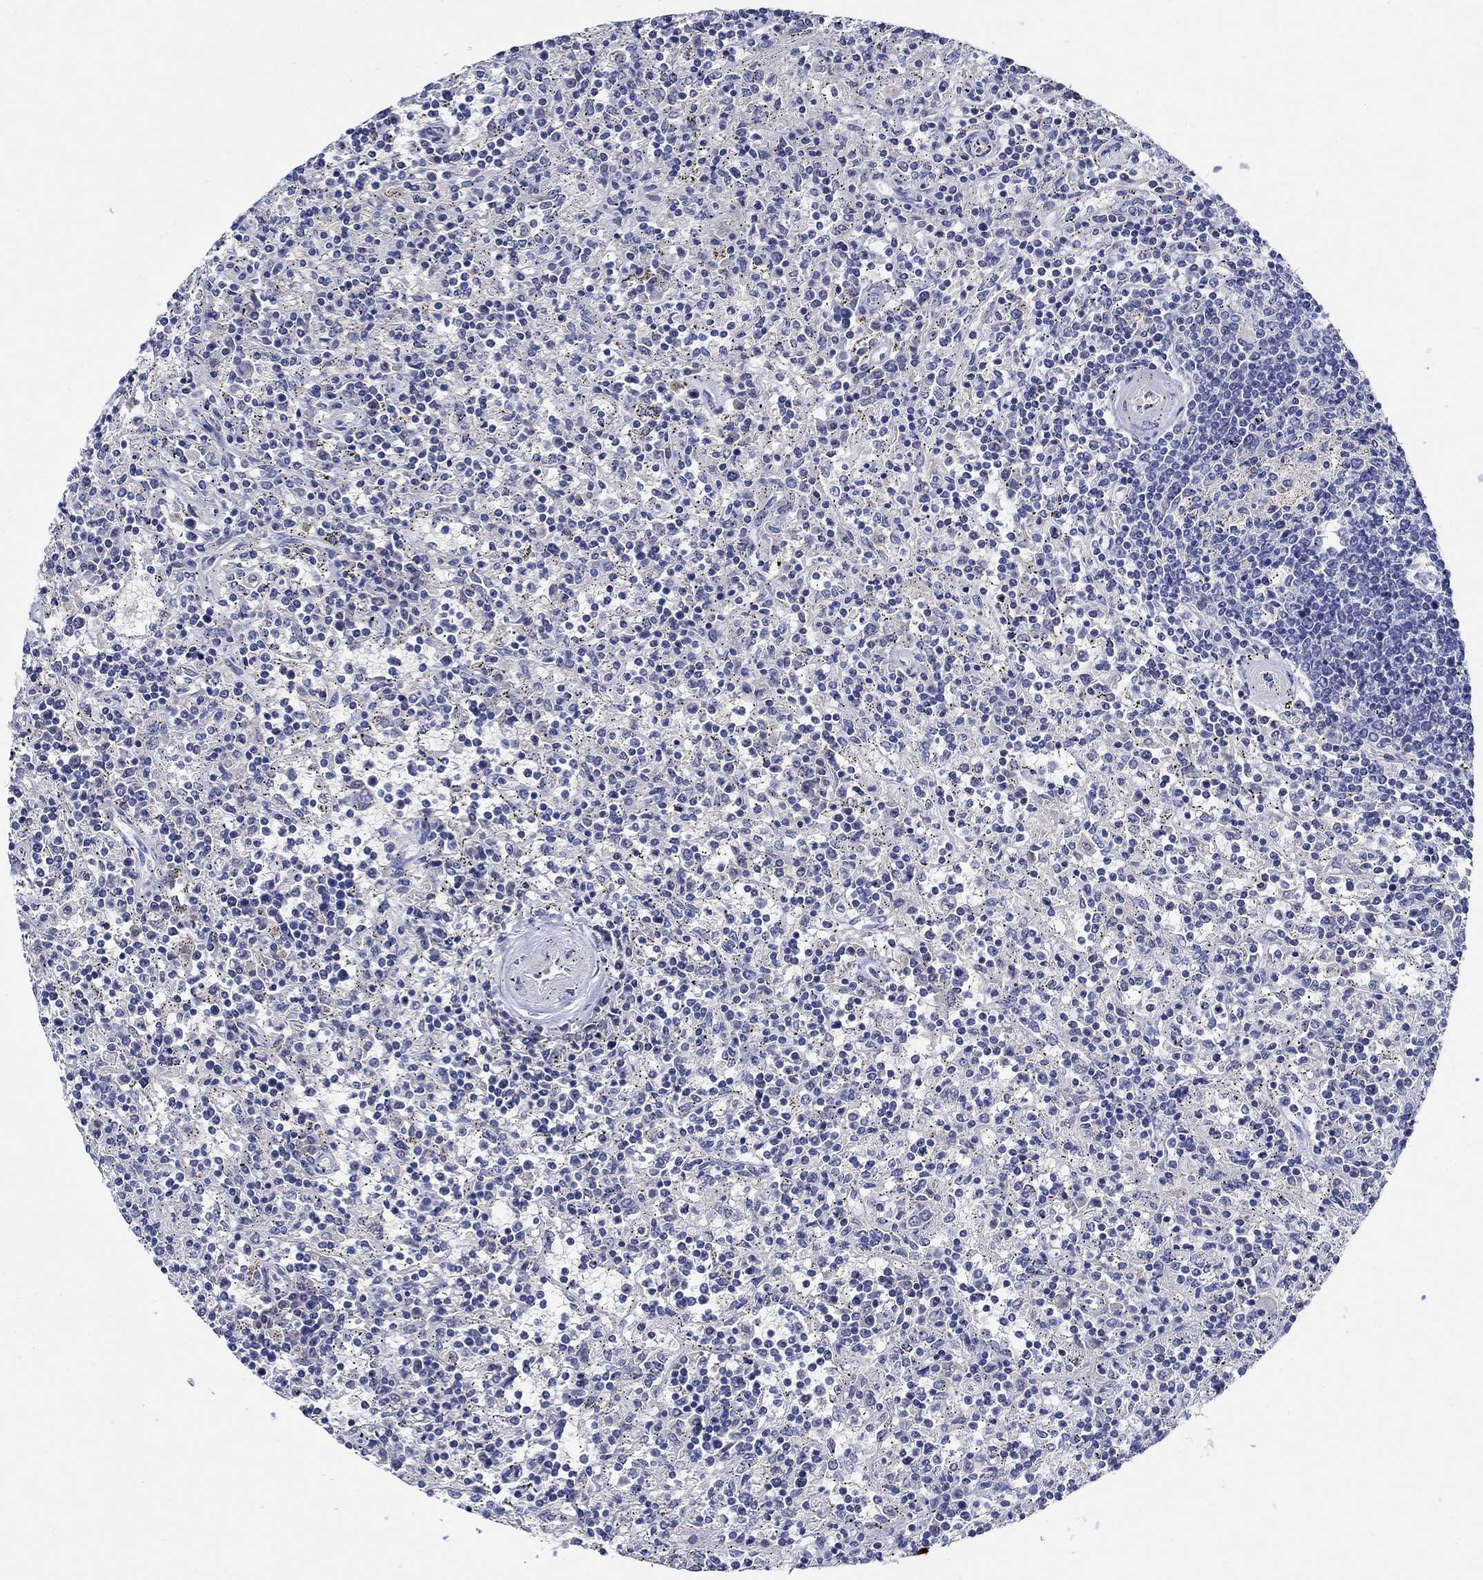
{"staining": {"intensity": "negative", "quantity": "none", "location": "none"}, "tissue": "lymphoma", "cell_type": "Tumor cells", "image_type": "cancer", "snomed": [{"axis": "morphology", "description": "Malignant lymphoma, non-Hodgkin's type, Low grade"}, {"axis": "topography", "description": "Spleen"}], "caption": "Photomicrograph shows no protein expression in tumor cells of malignant lymphoma, non-Hodgkin's type (low-grade) tissue. The staining is performed using DAB (3,3'-diaminobenzidine) brown chromogen with nuclei counter-stained in using hematoxylin.", "gene": "MC2R", "patient": {"sex": "male", "age": 62}}